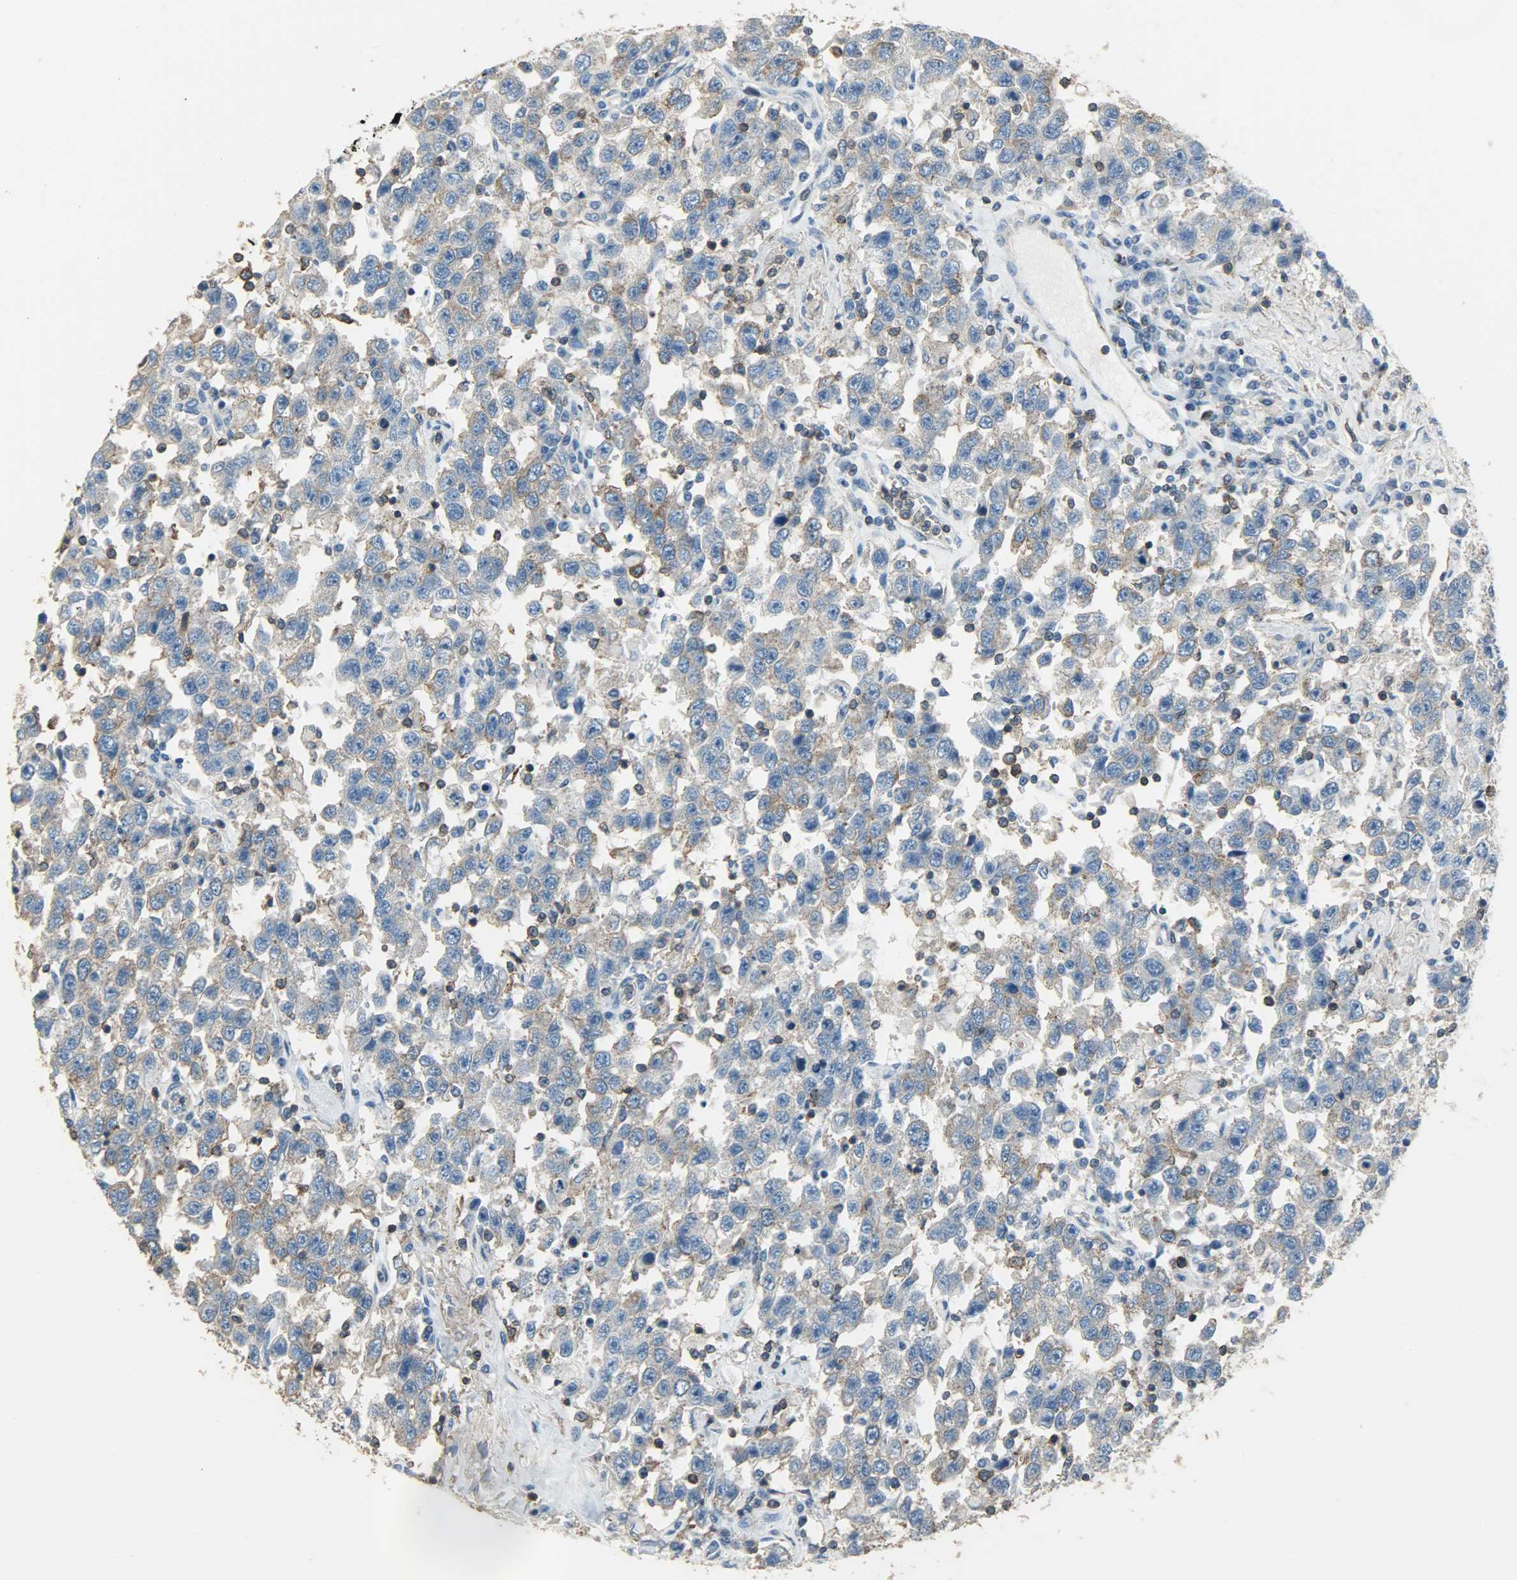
{"staining": {"intensity": "moderate", "quantity": ">75%", "location": "cytoplasmic/membranous"}, "tissue": "testis cancer", "cell_type": "Tumor cells", "image_type": "cancer", "snomed": [{"axis": "morphology", "description": "Seminoma, NOS"}, {"axis": "topography", "description": "Testis"}], "caption": "Protein staining of seminoma (testis) tissue reveals moderate cytoplasmic/membranous staining in about >75% of tumor cells.", "gene": "DNAJA4", "patient": {"sex": "male", "age": 41}}